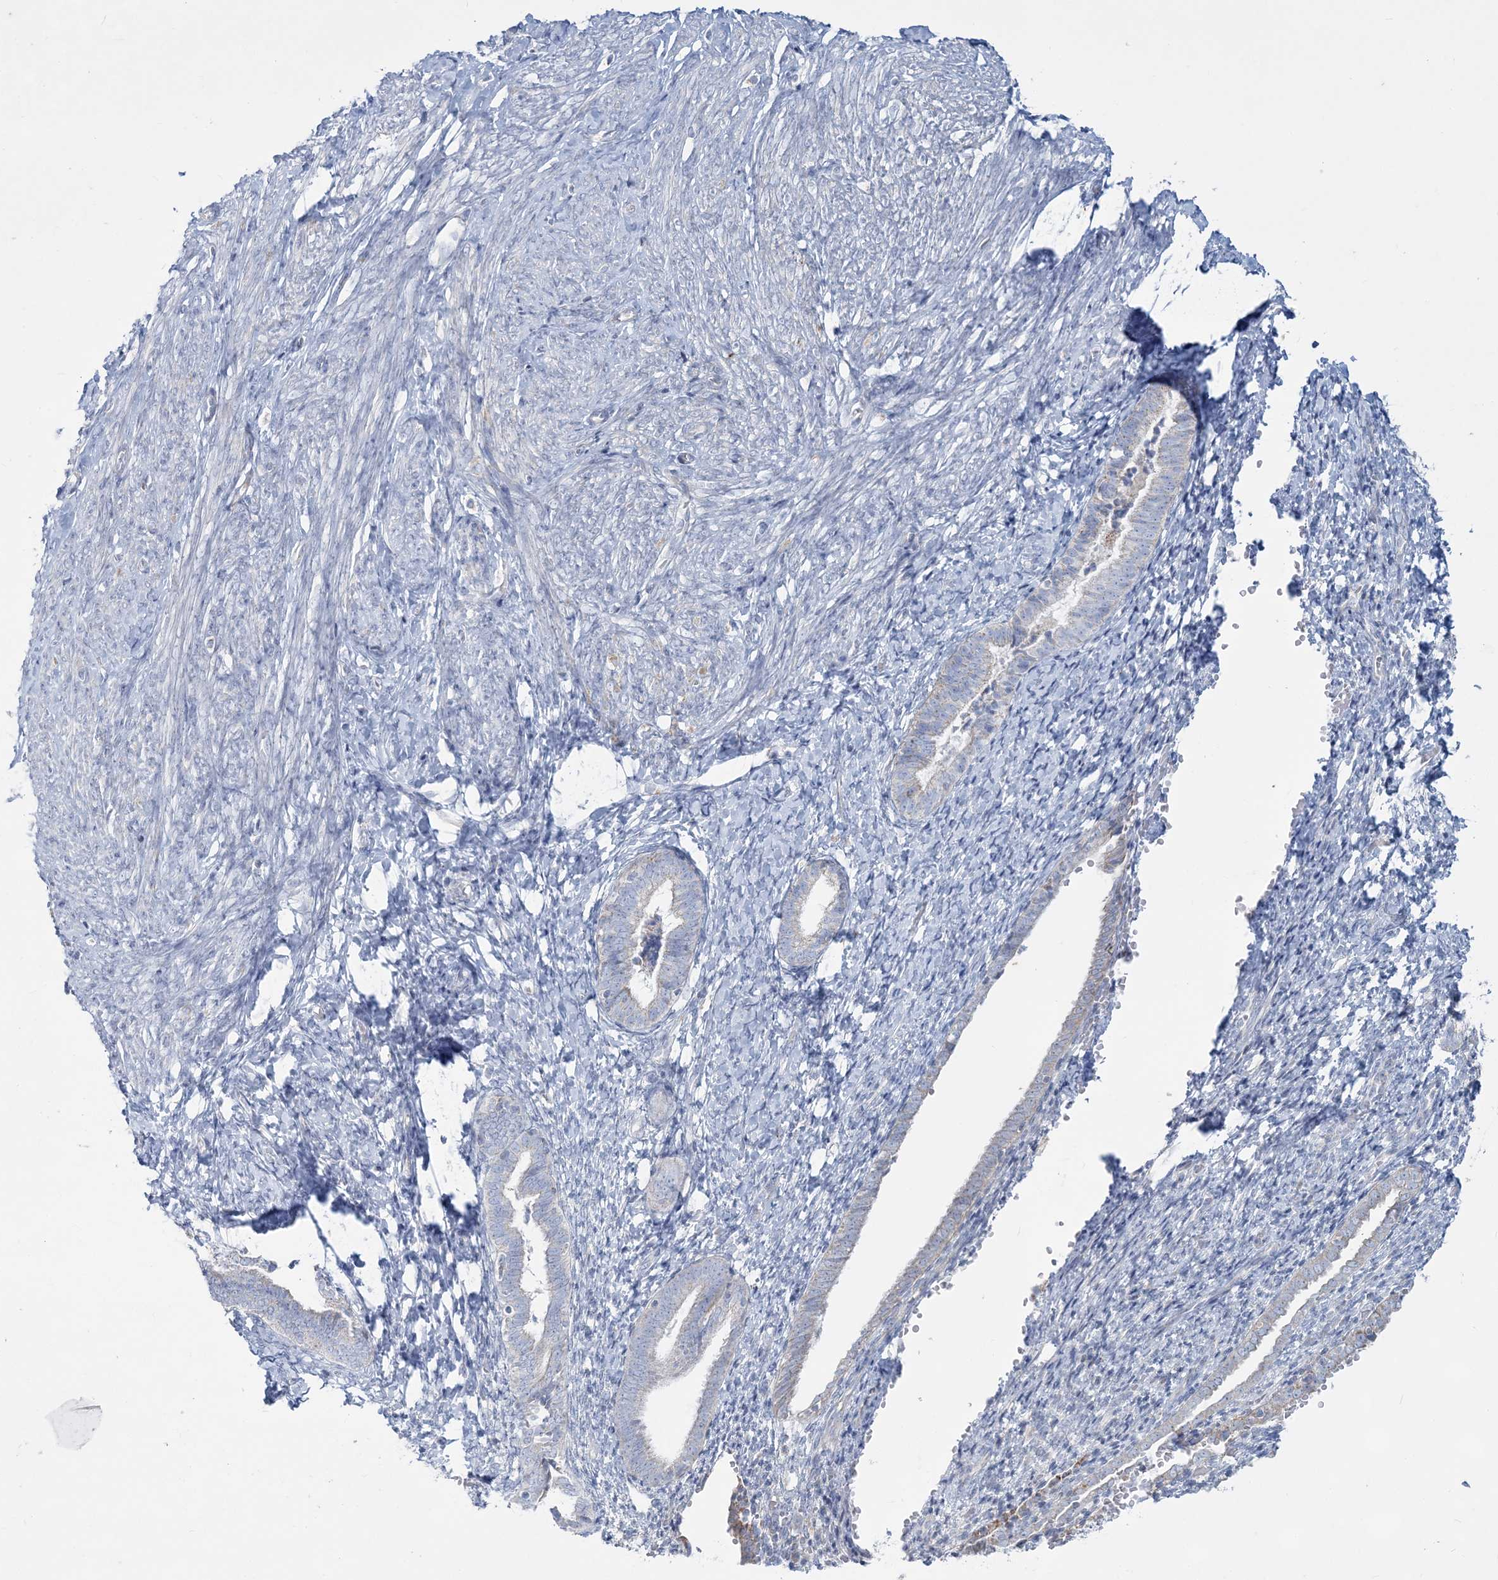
{"staining": {"intensity": "negative", "quantity": "none", "location": "none"}, "tissue": "endometrium", "cell_type": "Cells in endometrial stroma", "image_type": "normal", "snomed": [{"axis": "morphology", "description": "Normal tissue, NOS"}, {"axis": "topography", "description": "Endometrium"}], "caption": "The IHC photomicrograph has no significant expression in cells in endometrial stroma of endometrium. The staining is performed using DAB (3,3'-diaminobenzidine) brown chromogen with nuclei counter-stained in using hematoxylin.", "gene": "TBC1D7", "patient": {"sex": "female", "age": 72}}